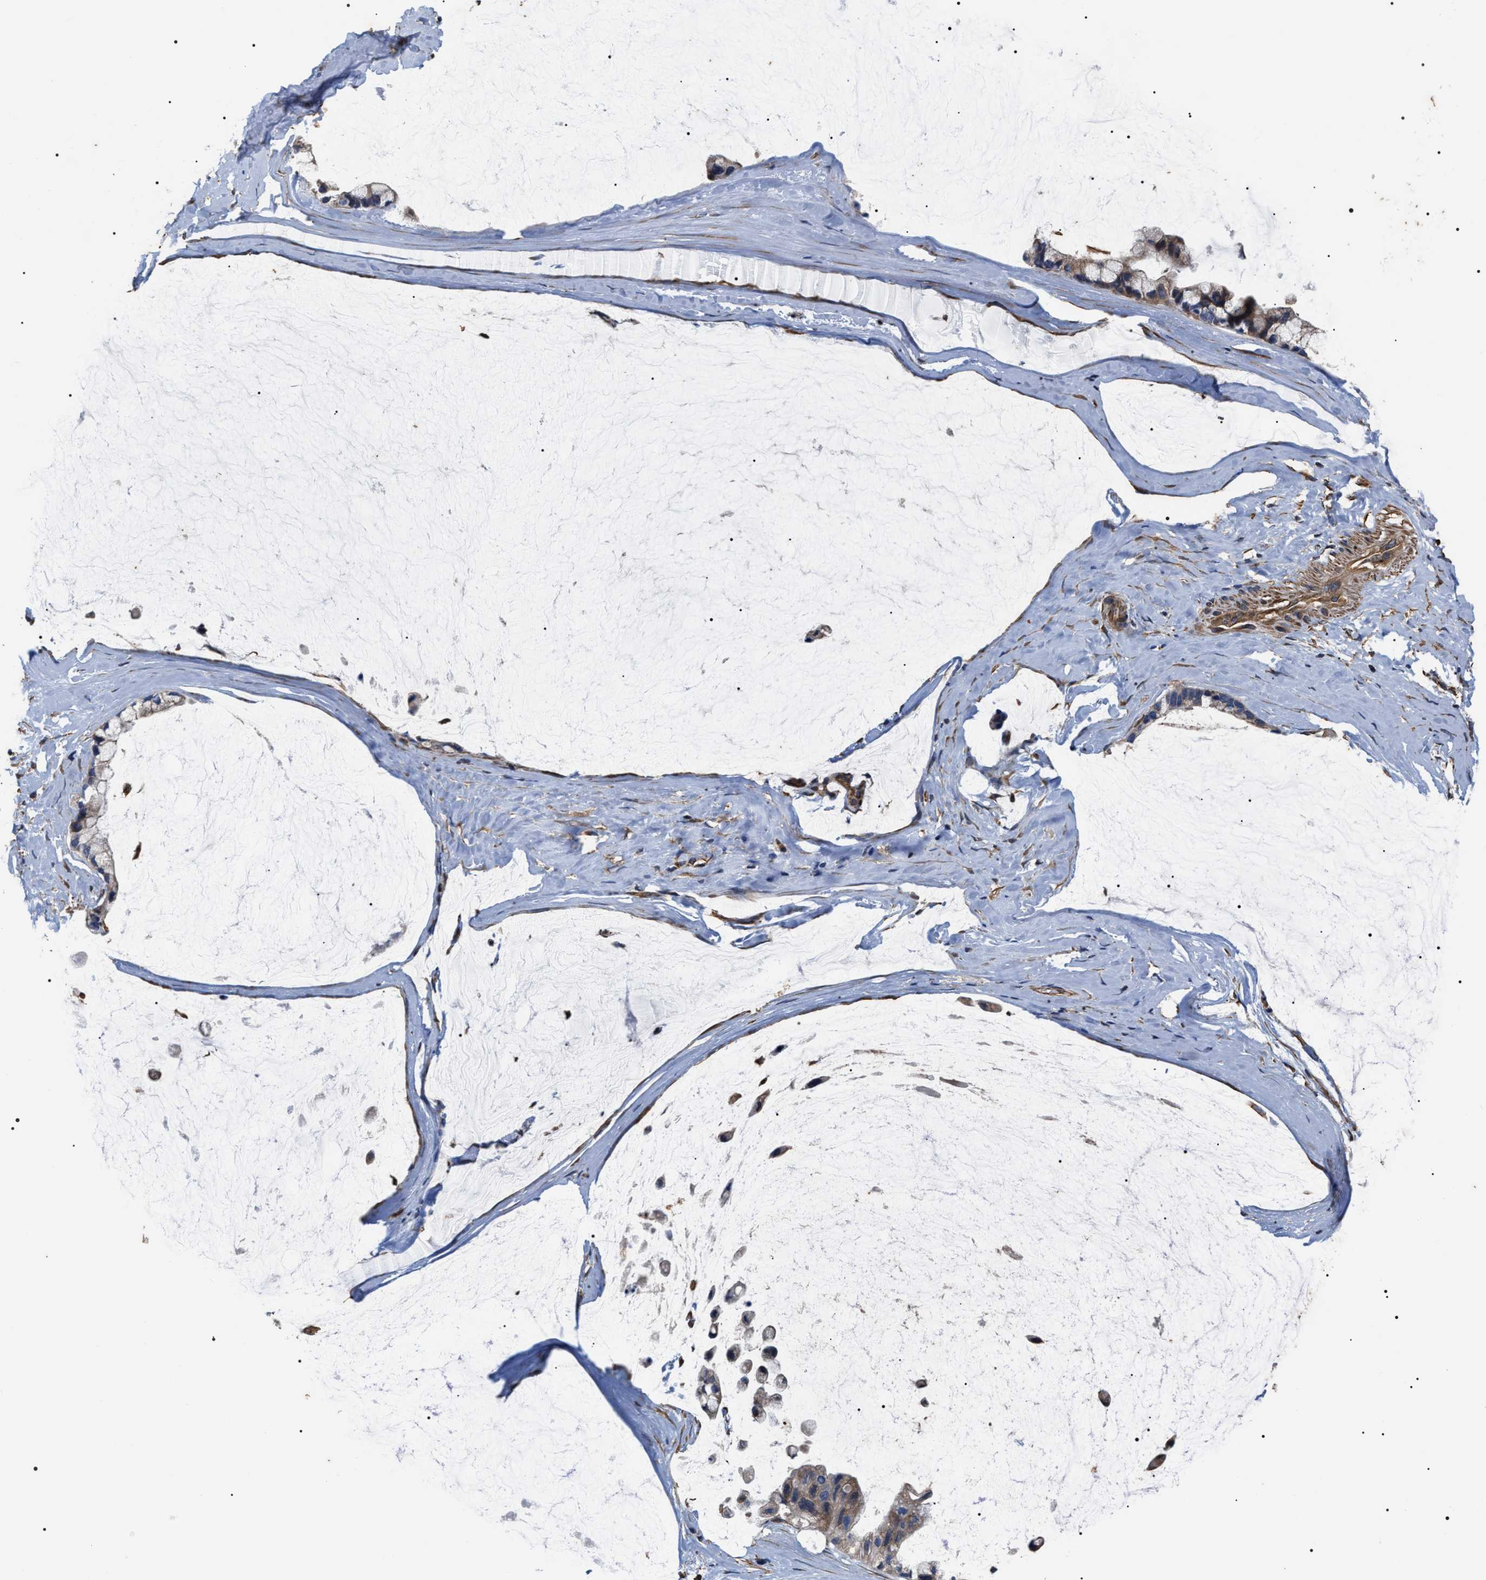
{"staining": {"intensity": "weak", "quantity": ">75%", "location": "cytoplasmic/membranous"}, "tissue": "ovarian cancer", "cell_type": "Tumor cells", "image_type": "cancer", "snomed": [{"axis": "morphology", "description": "Cystadenocarcinoma, mucinous, NOS"}, {"axis": "topography", "description": "Ovary"}], "caption": "Mucinous cystadenocarcinoma (ovarian) tissue displays weak cytoplasmic/membranous positivity in approximately >75% of tumor cells, visualized by immunohistochemistry.", "gene": "TSPAN33", "patient": {"sex": "female", "age": 39}}